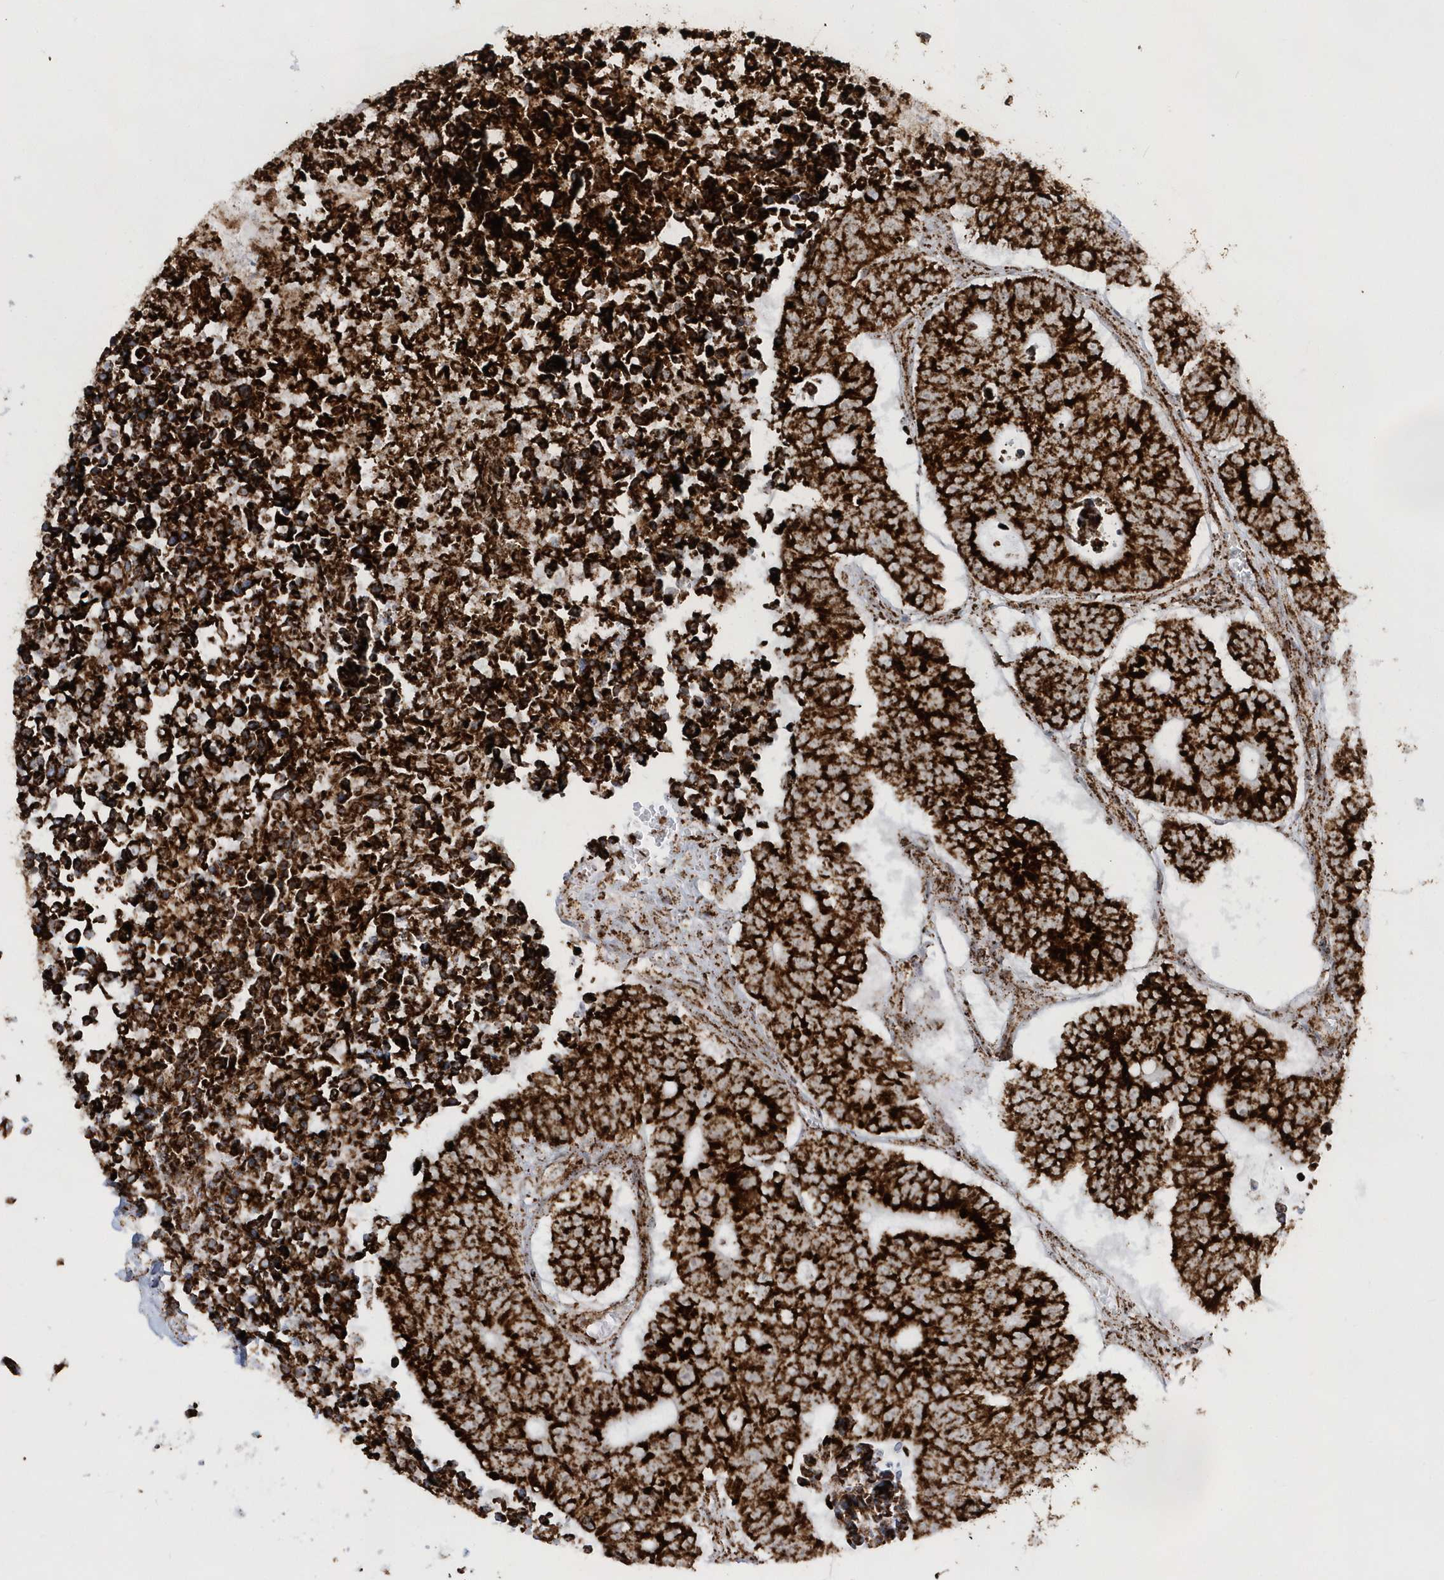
{"staining": {"intensity": "strong", "quantity": ">75%", "location": "cytoplasmic/membranous"}, "tissue": "colorectal cancer", "cell_type": "Tumor cells", "image_type": "cancer", "snomed": [{"axis": "morphology", "description": "Adenocarcinoma, NOS"}, {"axis": "topography", "description": "Colon"}], "caption": "Colorectal cancer stained with immunohistochemistry demonstrates strong cytoplasmic/membranous staining in about >75% of tumor cells.", "gene": "CRY2", "patient": {"sex": "male", "age": 87}}